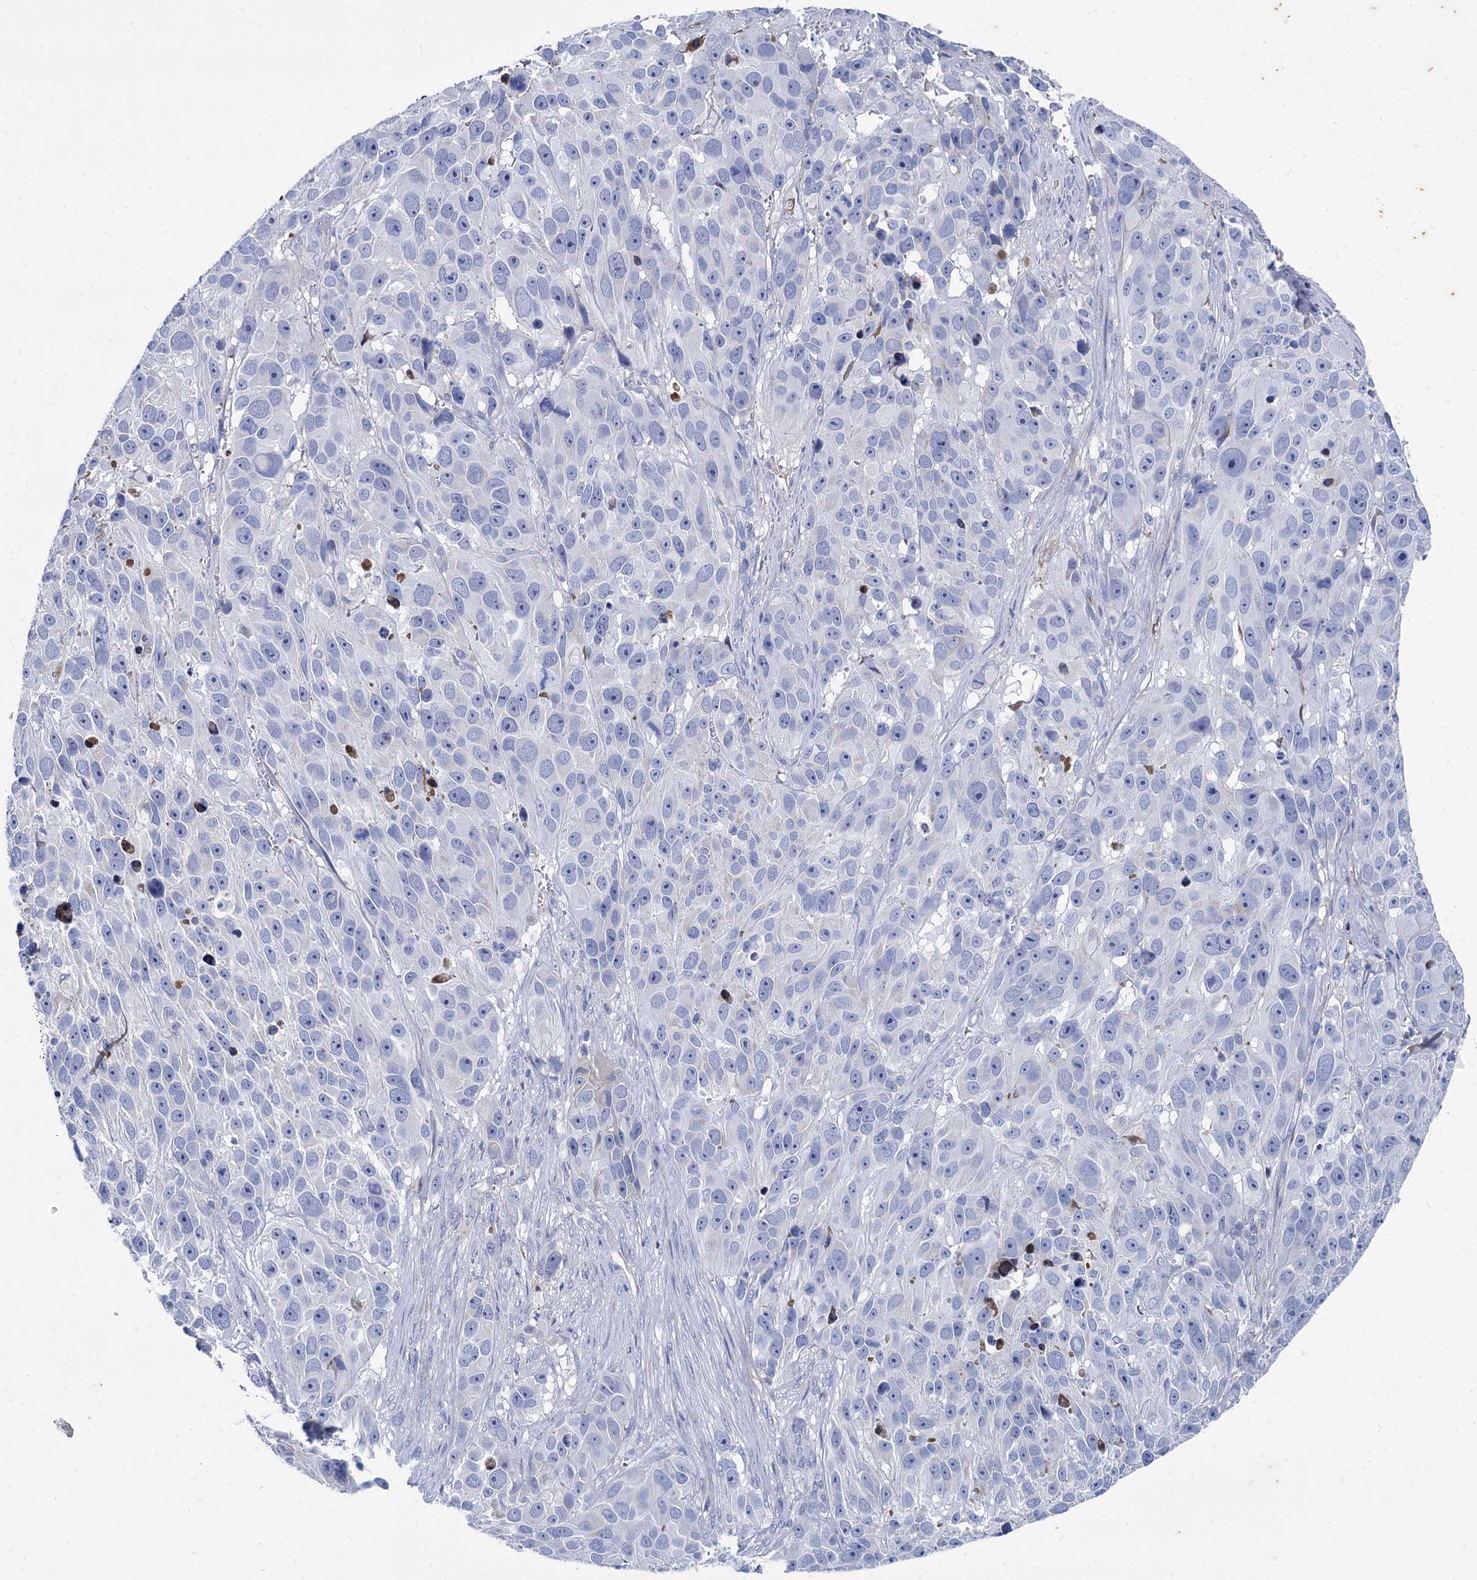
{"staining": {"intensity": "negative", "quantity": "none", "location": "none"}, "tissue": "melanoma", "cell_type": "Tumor cells", "image_type": "cancer", "snomed": [{"axis": "morphology", "description": "Malignant melanoma, NOS"}, {"axis": "topography", "description": "Skin"}], "caption": "This is an IHC micrograph of malignant melanoma. There is no staining in tumor cells.", "gene": "TMEM72", "patient": {"sex": "male", "age": 84}}